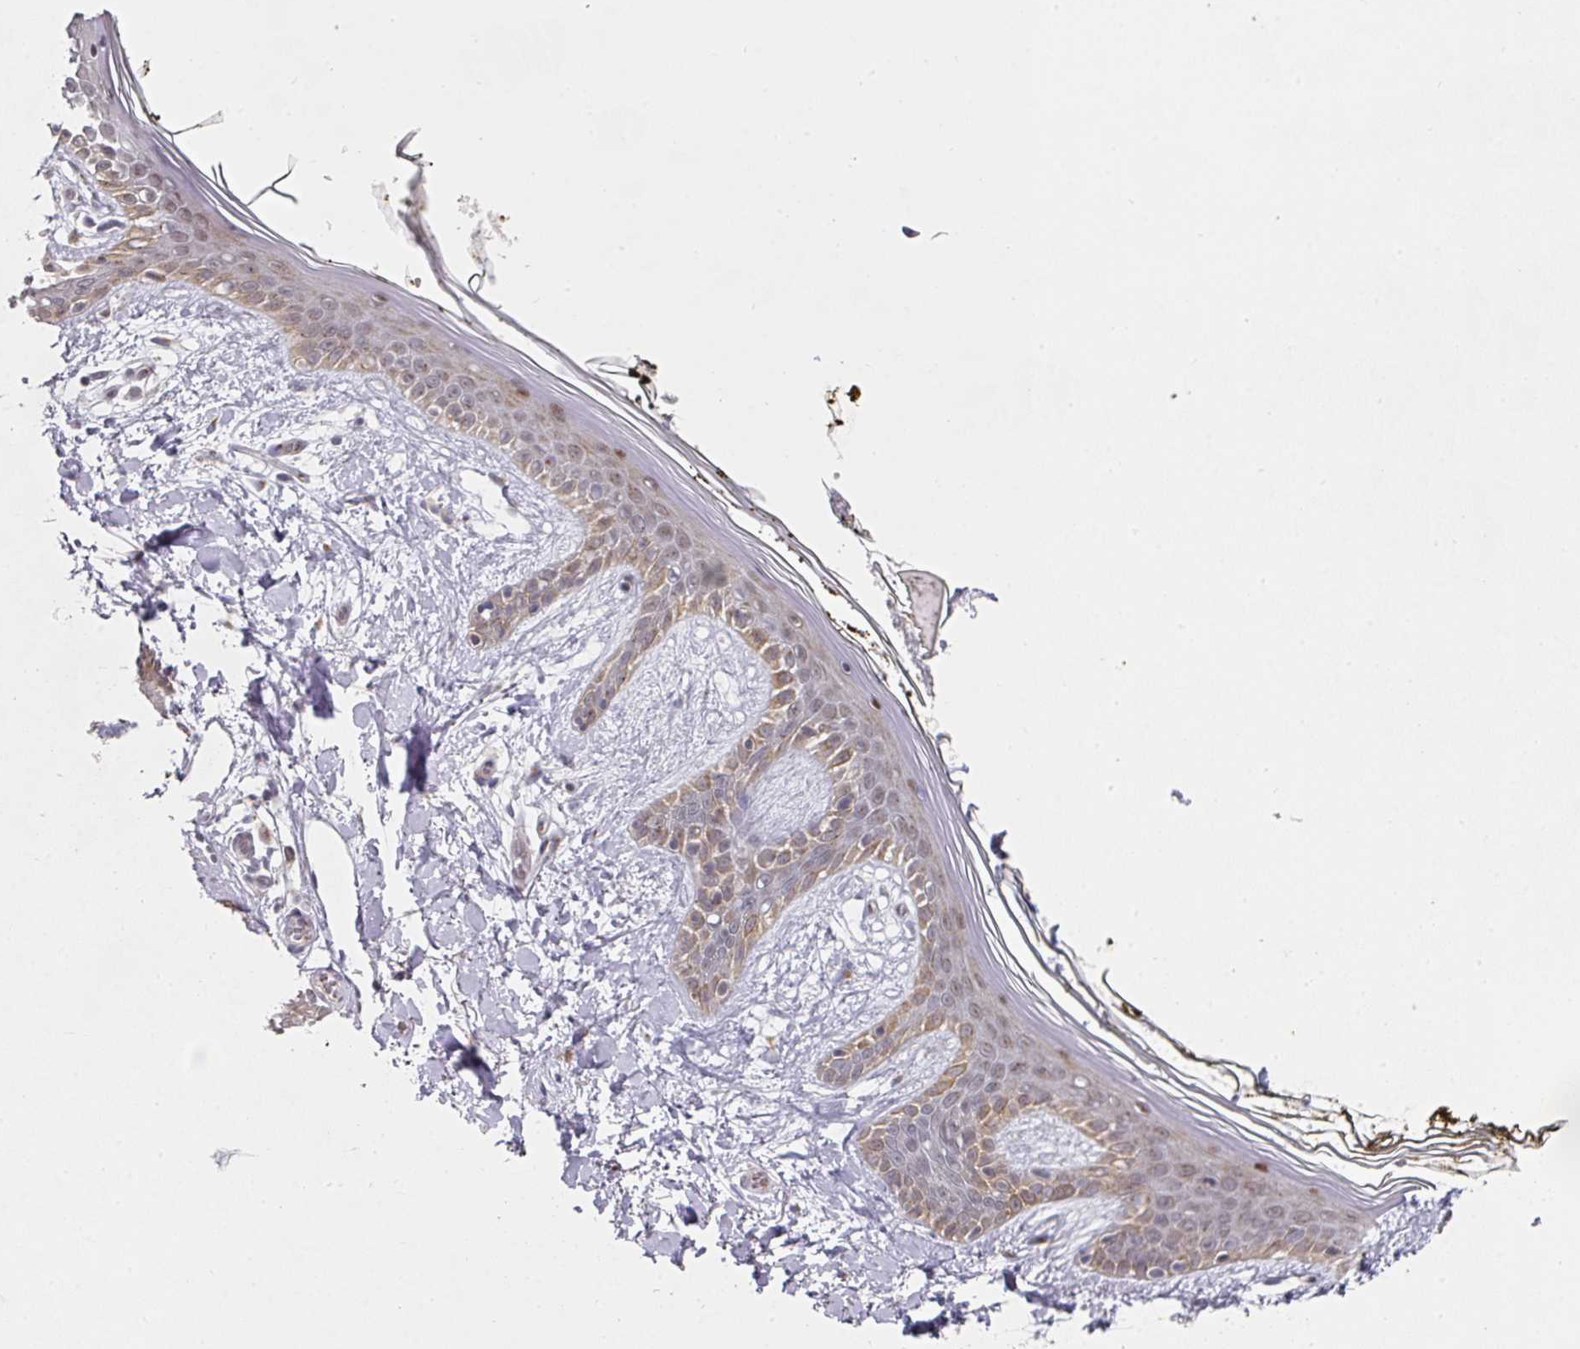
{"staining": {"intensity": "weak", "quantity": "25%-75%", "location": "cytoplasmic/membranous"}, "tissue": "skin", "cell_type": "Fibroblasts", "image_type": "normal", "snomed": [{"axis": "morphology", "description": "Normal tissue, NOS"}, {"axis": "topography", "description": "Skin"}], "caption": "Skin stained for a protein demonstrates weak cytoplasmic/membranous positivity in fibroblasts. (Brightfield microscopy of DAB IHC at high magnification).", "gene": "C18orf25", "patient": {"sex": "female", "age": 34}}